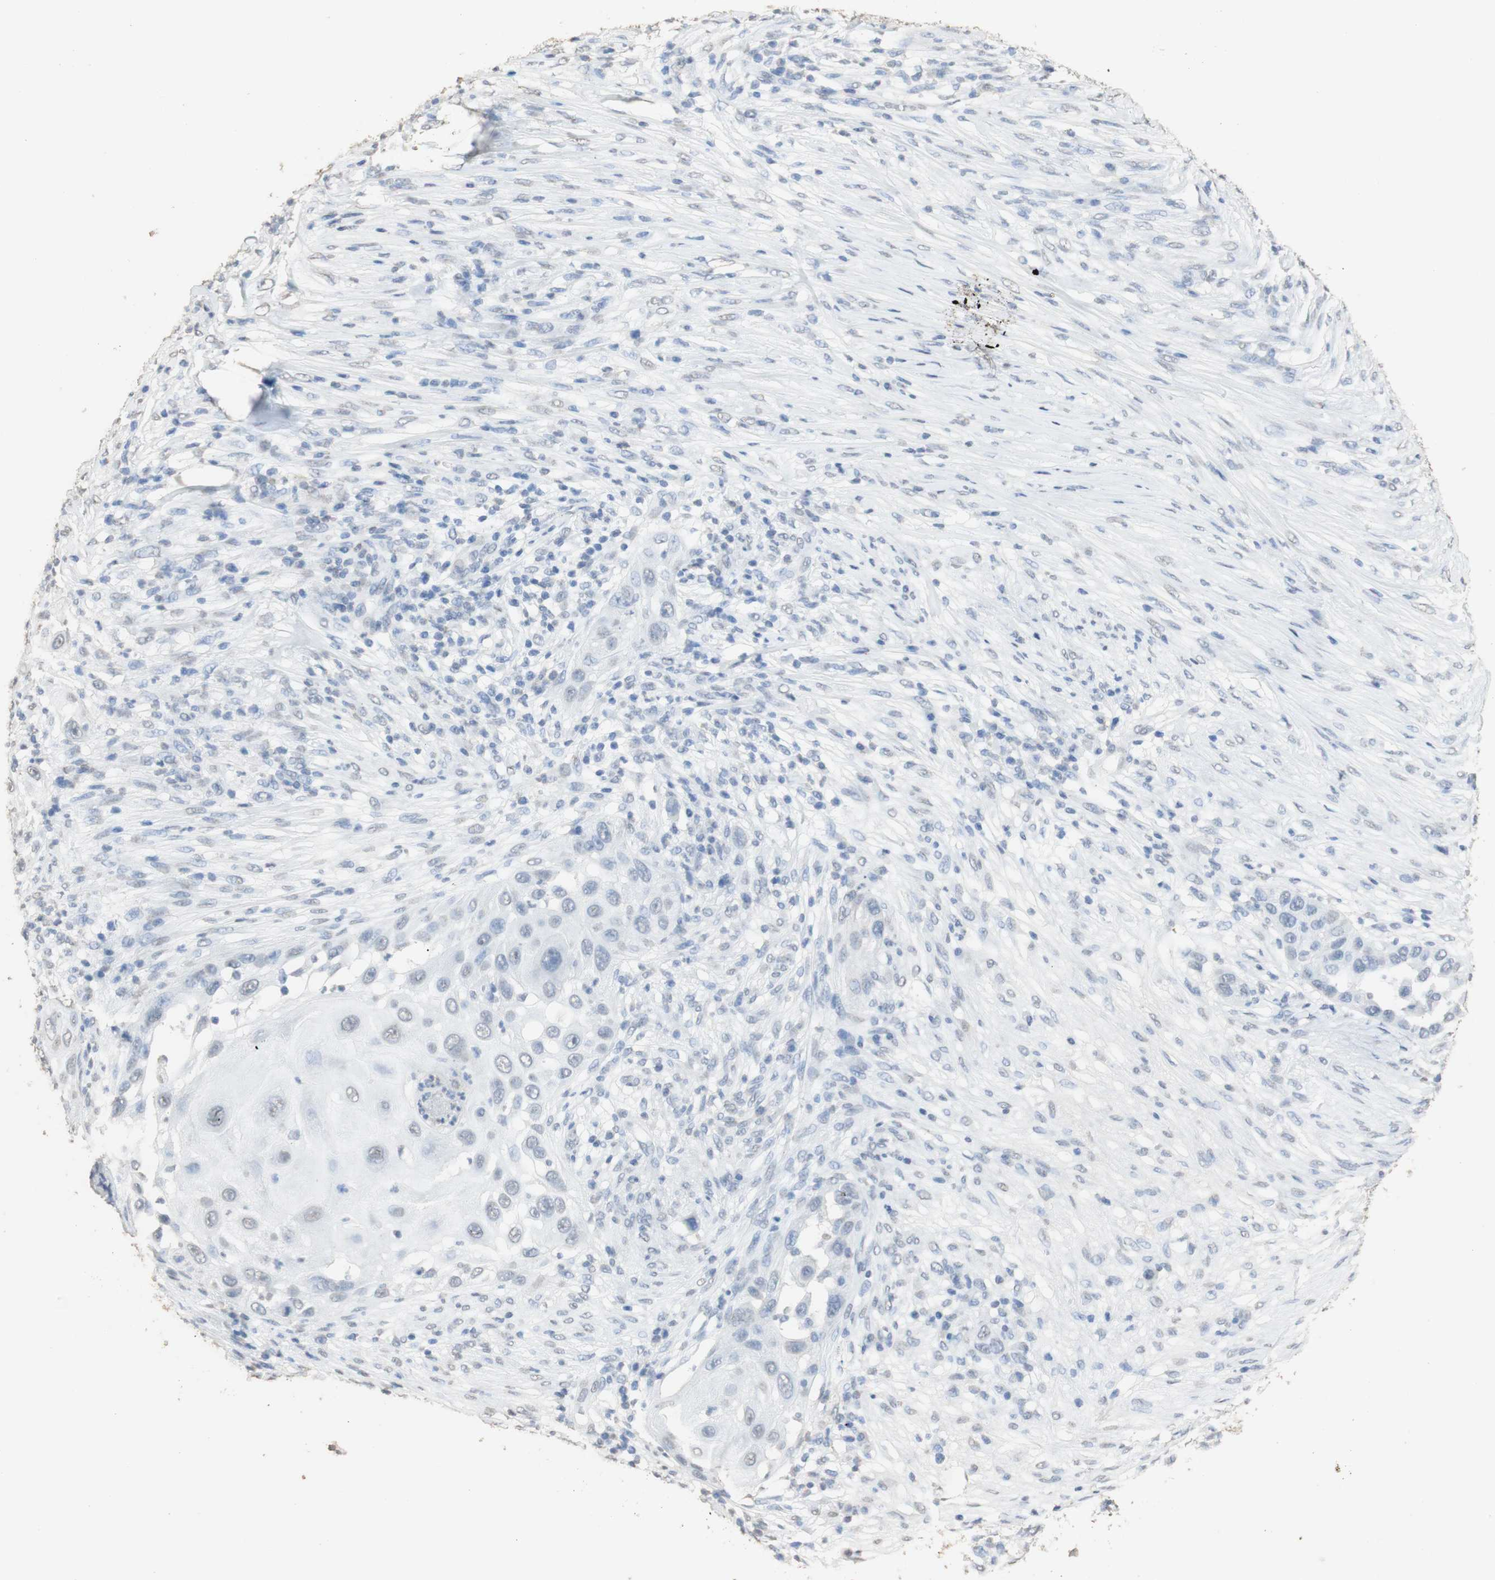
{"staining": {"intensity": "negative", "quantity": "none", "location": "none"}, "tissue": "skin cancer", "cell_type": "Tumor cells", "image_type": "cancer", "snomed": [{"axis": "morphology", "description": "Squamous cell carcinoma, NOS"}, {"axis": "topography", "description": "Skin"}], "caption": "Tumor cells show no significant staining in skin squamous cell carcinoma.", "gene": "L1CAM", "patient": {"sex": "female", "age": 44}}